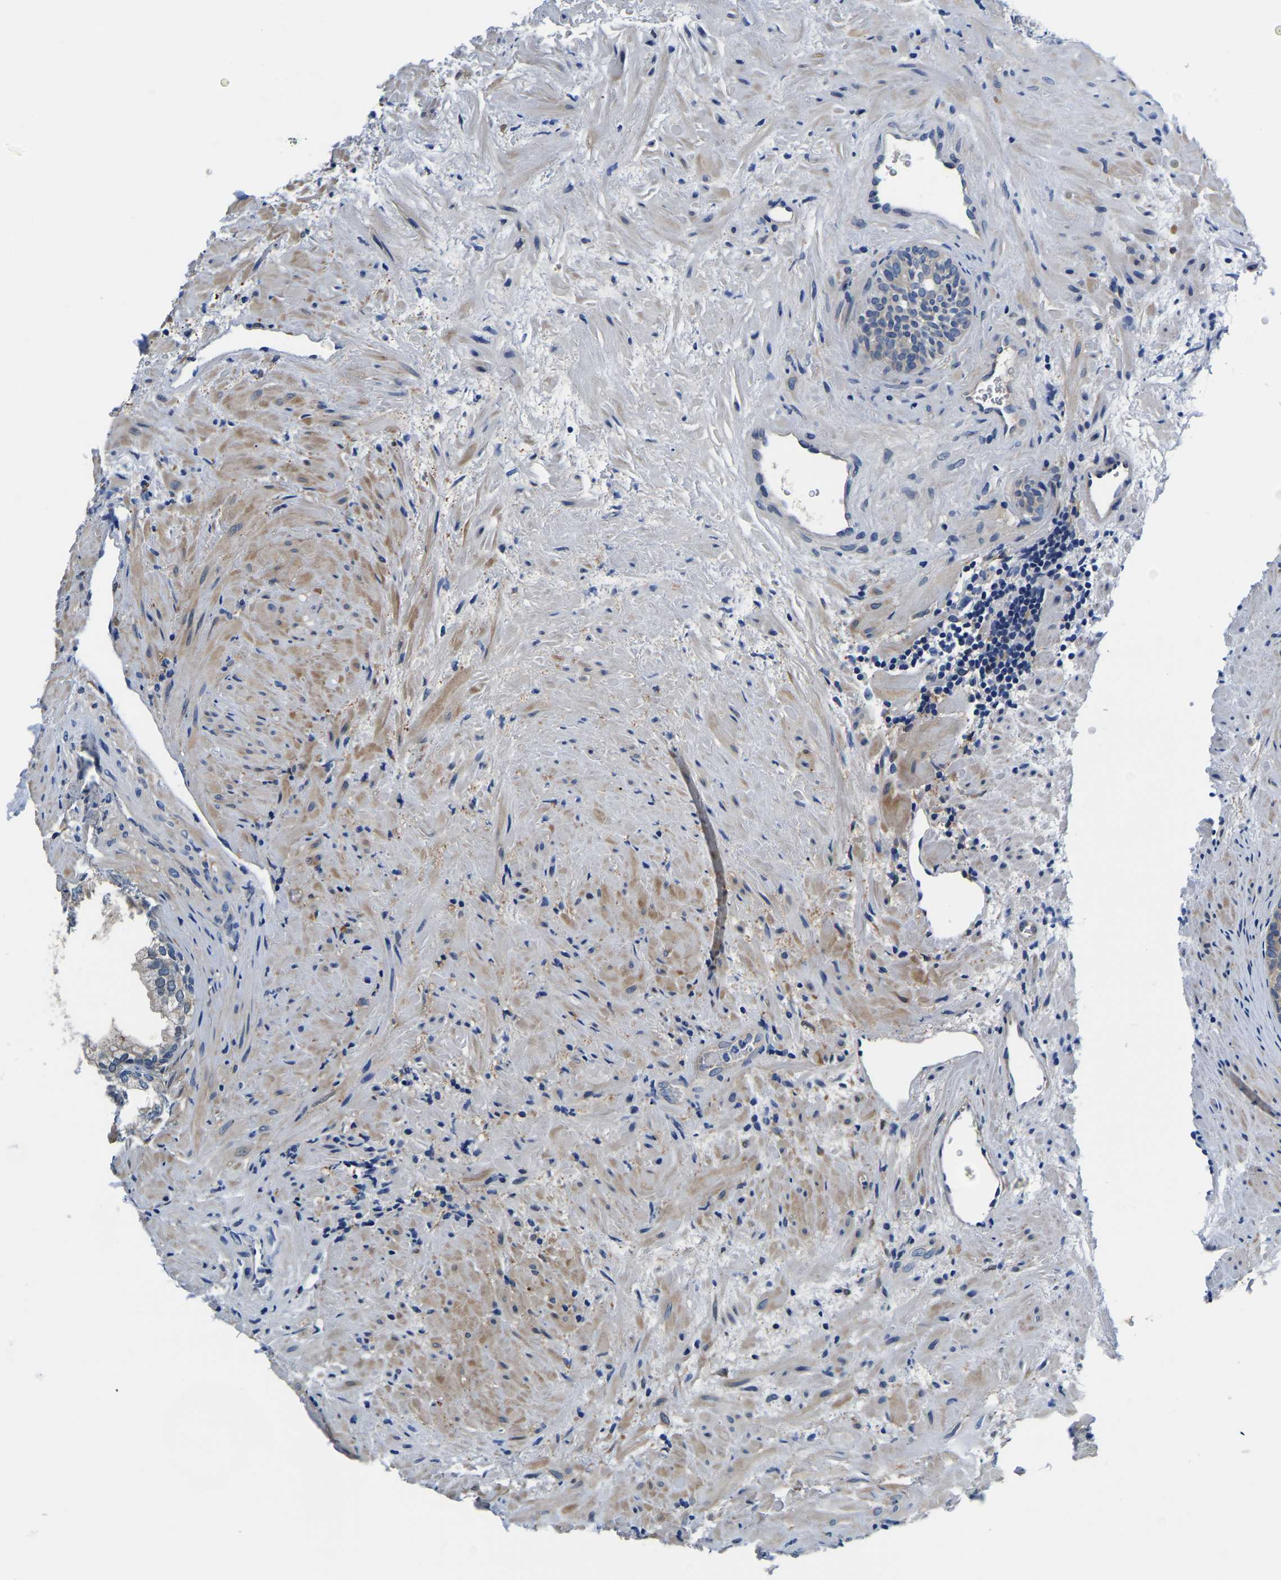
{"staining": {"intensity": "moderate", "quantity": ">75%", "location": "cytoplasmic/membranous"}, "tissue": "prostate", "cell_type": "Glandular cells", "image_type": "normal", "snomed": [{"axis": "morphology", "description": "Normal tissue, NOS"}, {"axis": "topography", "description": "Prostate"}], "caption": "Brown immunohistochemical staining in unremarkable human prostate demonstrates moderate cytoplasmic/membranous expression in approximately >75% of glandular cells.", "gene": "ACO1", "patient": {"sex": "male", "age": 76}}